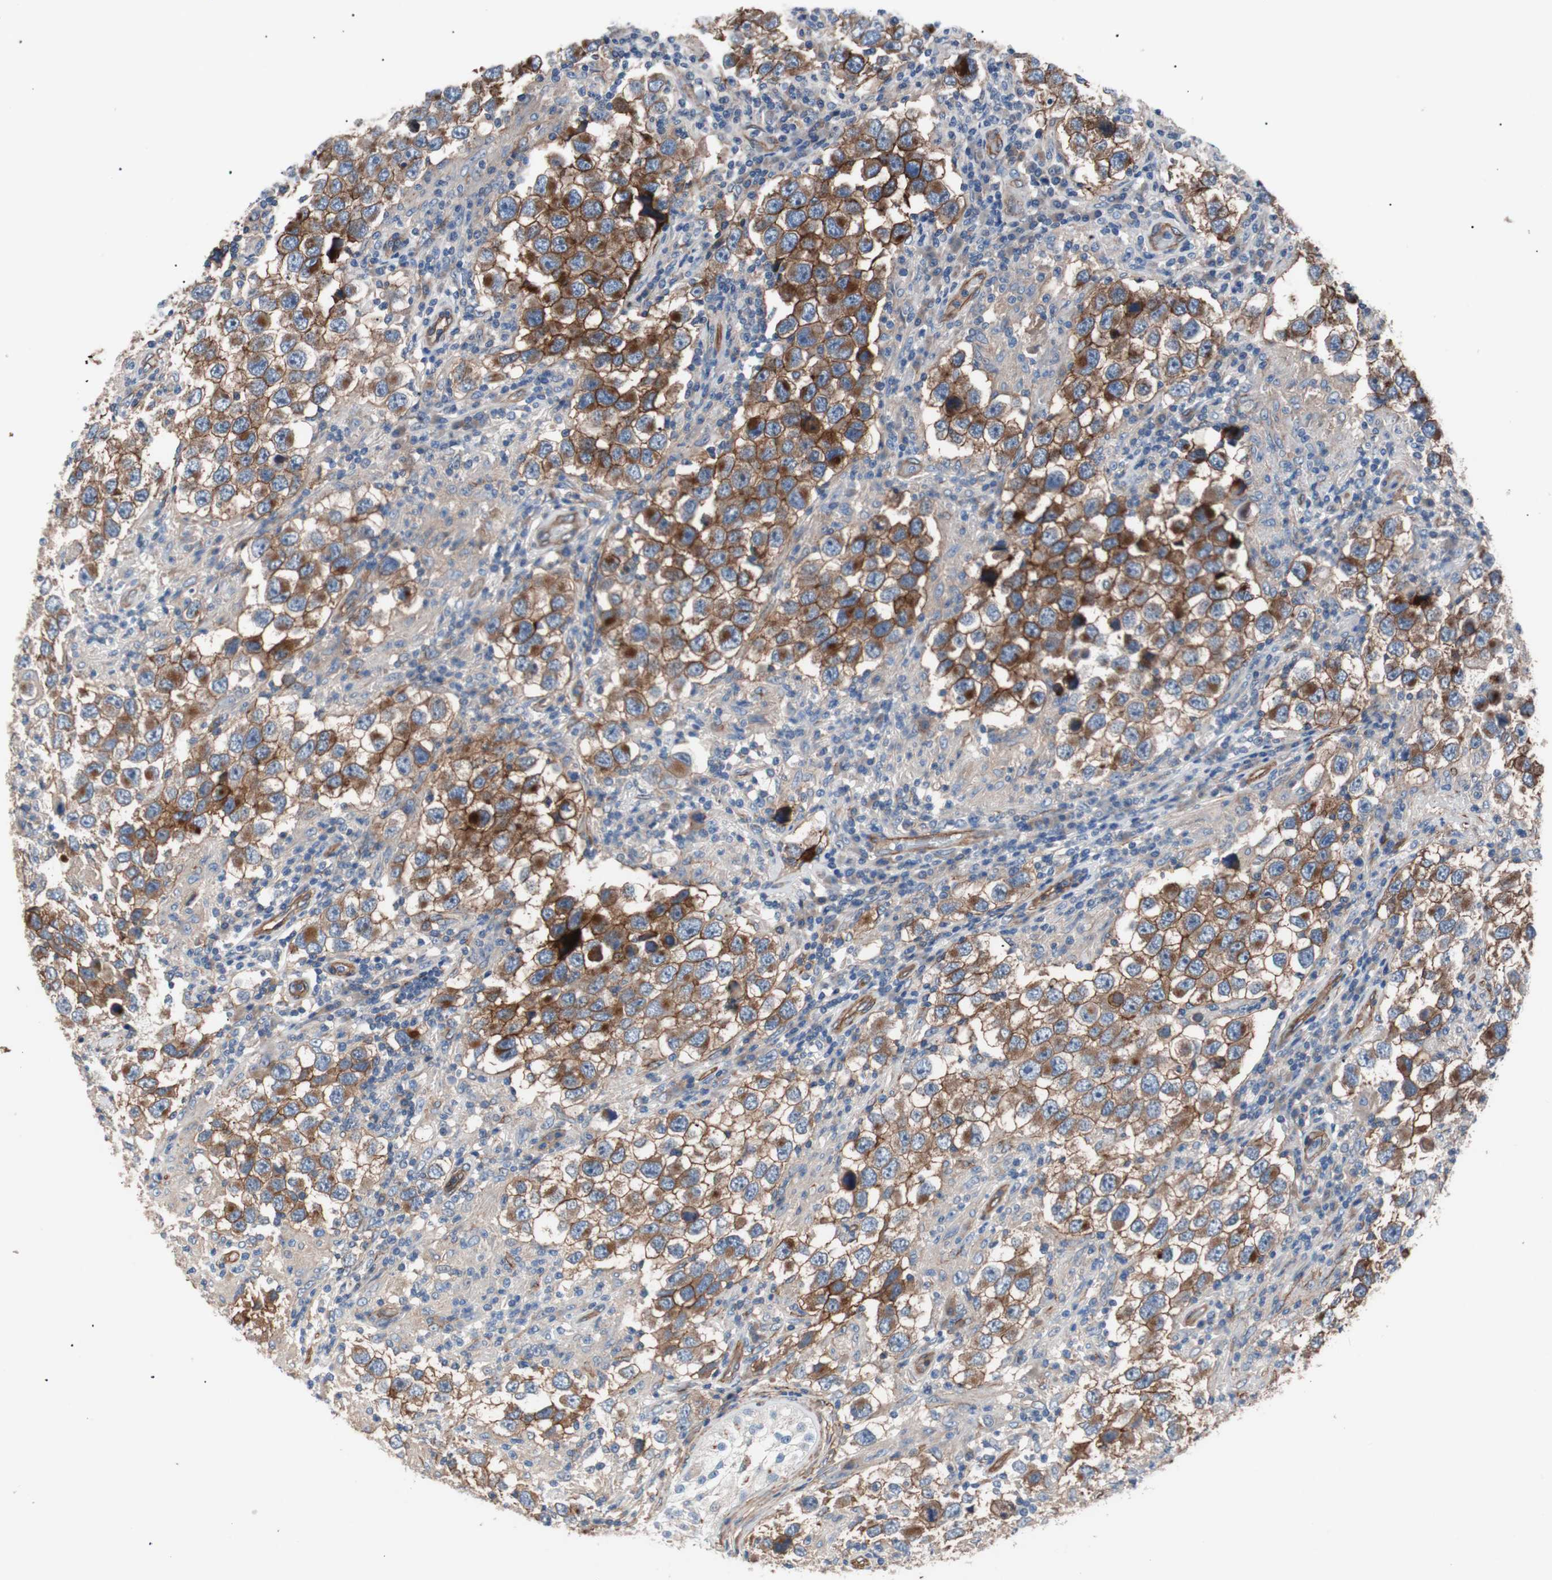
{"staining": {"intensity": "moderate", "quantity": "25%-75%", "location": "cytoplasmic/membranous"}, "tissue": "testis cancer", "cell_type": "Tumor cells", "image_type": "cancer", "snomed": [{"axis": "morphology", "description": "Carcinoma, Embryonal, NOS"}, {"axis": "topography", "description": "Testis"}], "caption": "Human embryonal carcinoma (testis) stained for a protein (brown) shows moderate cytoplasmic/membranous positive positivity in about 25%-75% of tumor cells.", "gene": "SPINT1", "patient": {"sex": "male", "age": 21}}